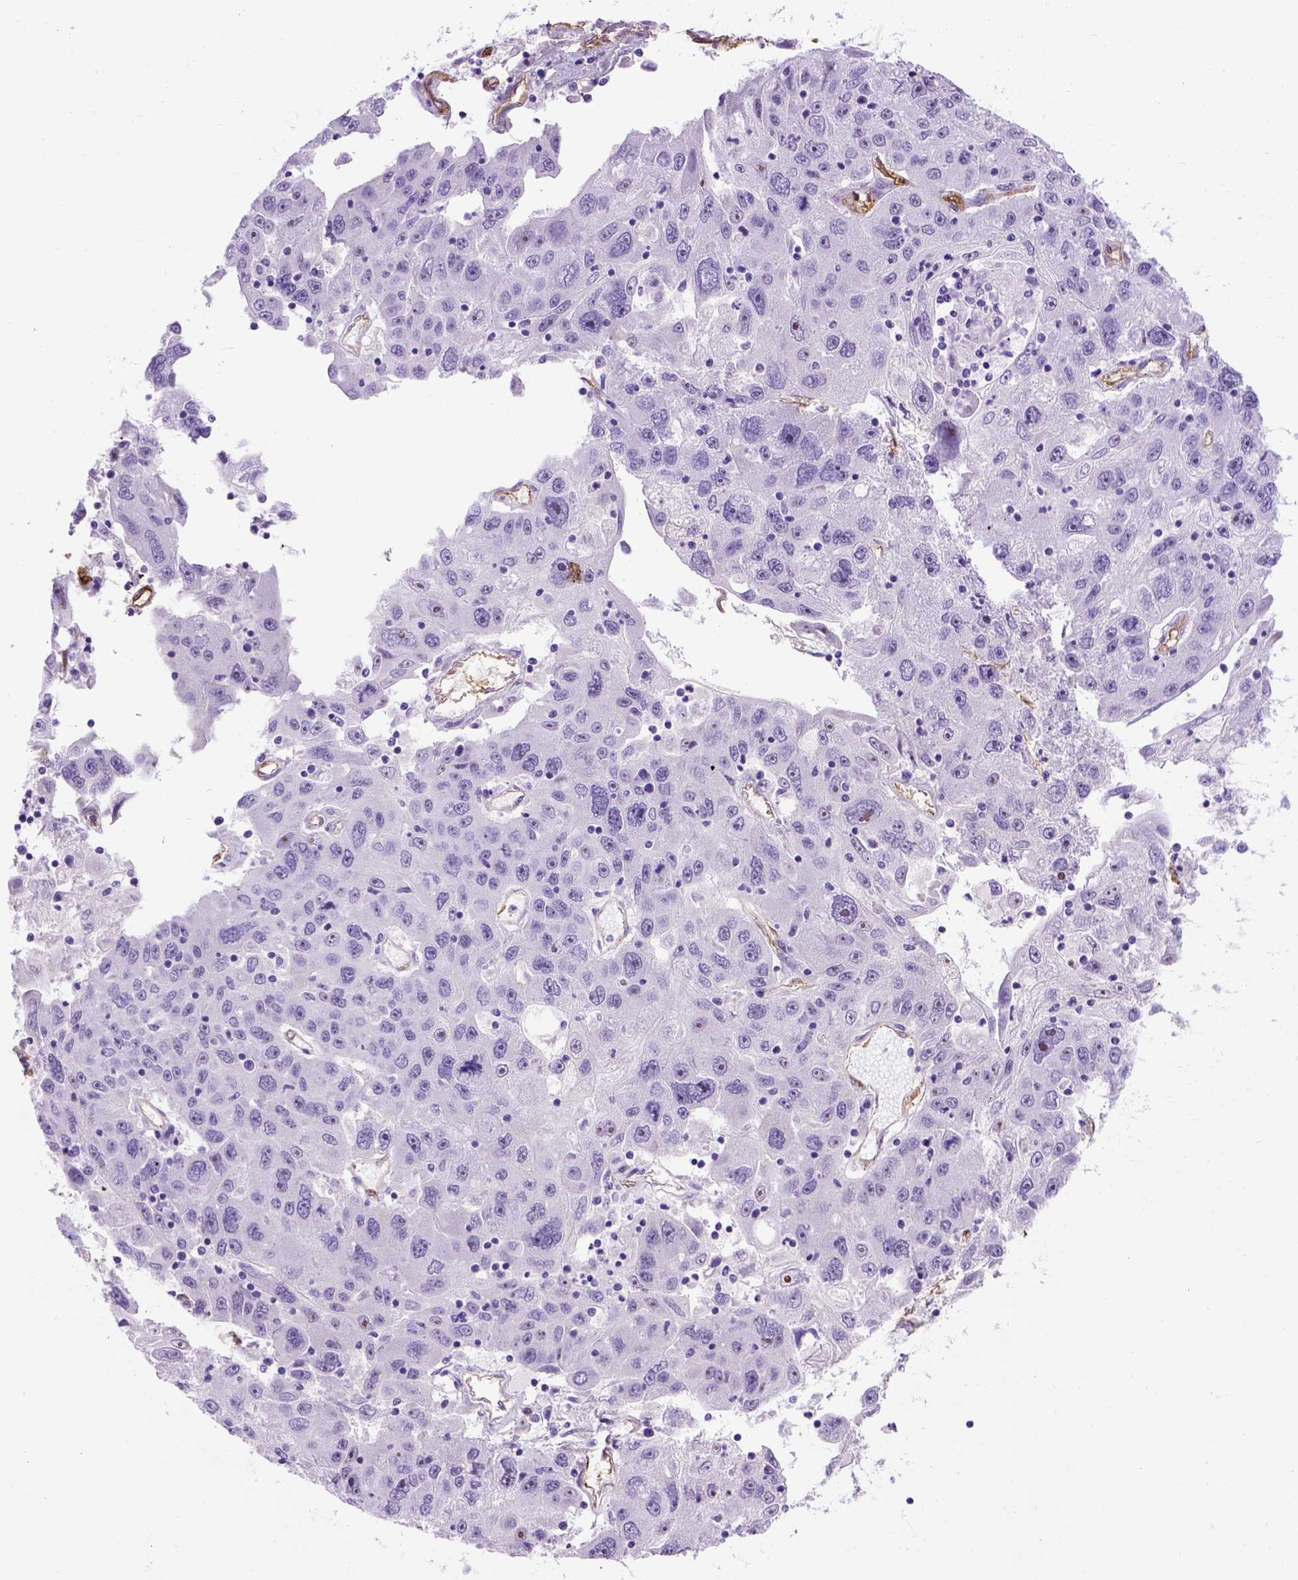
{"staining": {"intensity": "negative", "quantity": "none", "location": "none"}, "tissue": "stomach cancer", "cell_type": "Tumor cells", "image_type": "cancer", "snomed": [{"axis": "morphology", "description": "Adenocarcinoma, NOS"}, {"axis": "topography", "description": "Stomach"}], "caption": "This is a histopathology image of immunohistochemistry staining of adenocarcinoma (stomach), which shows no expression in tumor cells.", "gene": "ENG", "patient": {"sex": "male", "age": 56}}